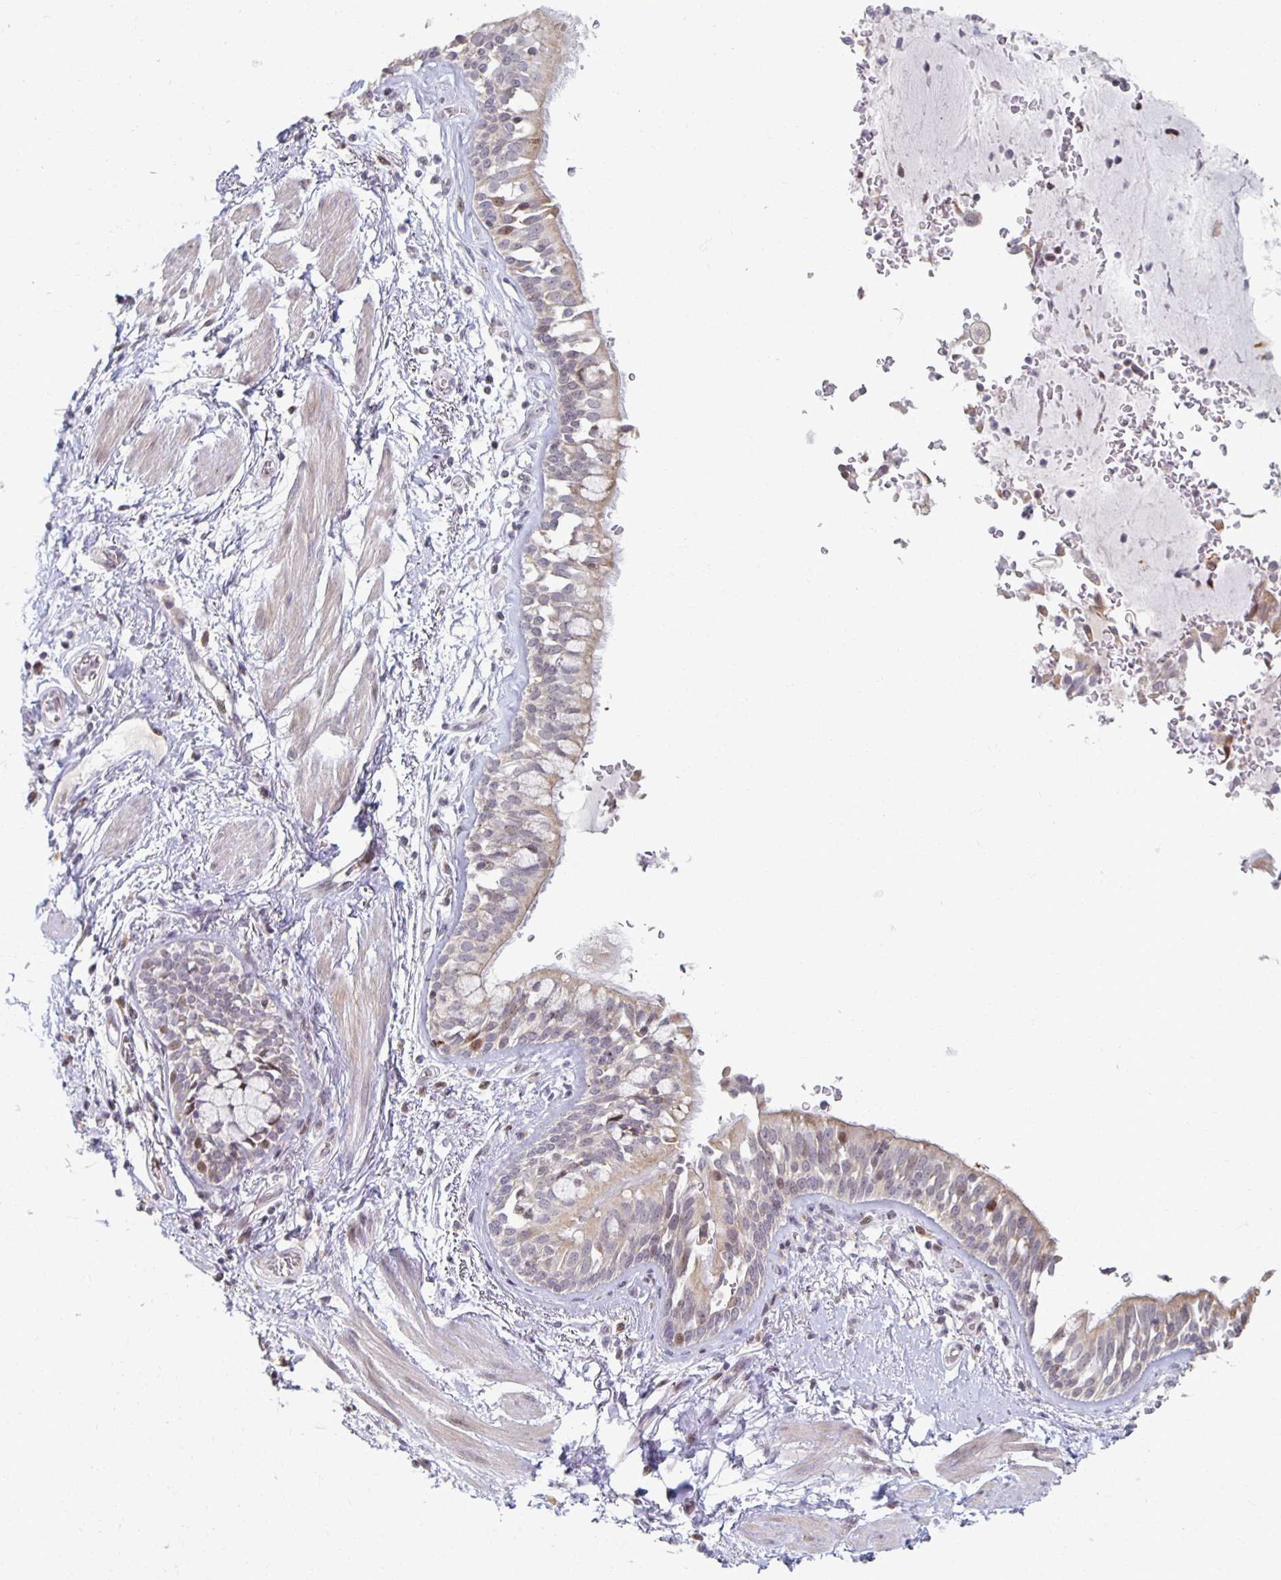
{"staining": {"intensity": "negative", "quantity": "none", "location": "none"}, "tissue": "adipose tissue", "cell_type": "Adipocytes", "image_type": "normal", "snomed": [{"axis": "morphology", "description": "Normal tissue, NOS"}, {"axis": "morphology", "description": "Degeneration, NOS"}, {"axis": "topography", "description": "Cartilage tissue"}, {"axis": "topography", "description": "Lung"}], "caption": "High magnification brightfield microscopy of normal adipose tissue stained with DAB (3,3'-diaminobenzidine) (brown) and counterstained with hematoxylin (blue): adipocytes show no significant expression. (DAB (3,3'-diaminobenzidine) immunohistochemistry (IHC) visualized using brightfield microscopy, high magnification).", "gene": "HCFC1R1", "patient": {"sex": "female", "age": 61}}